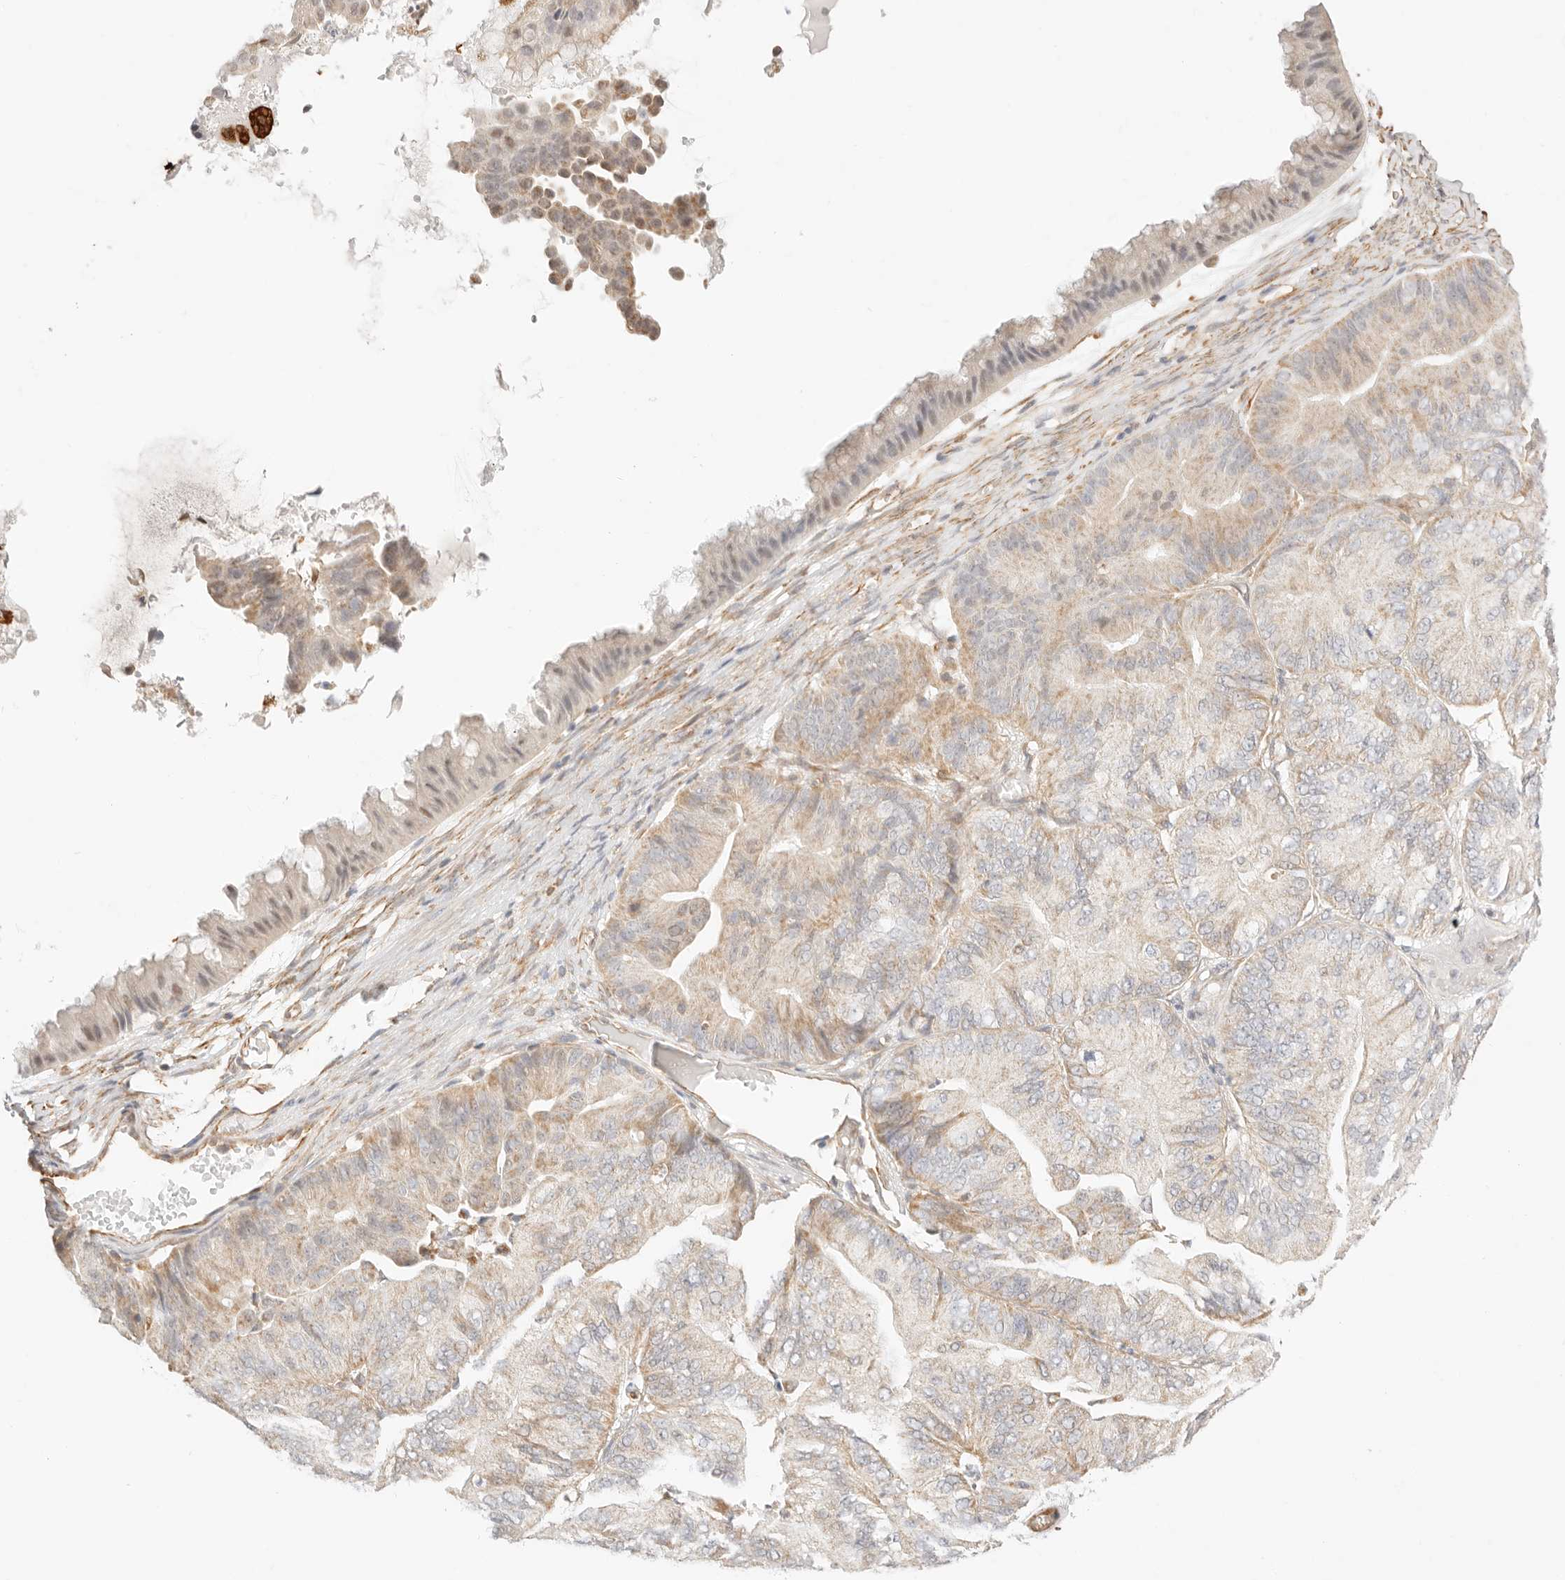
{"staining": {"intensity": "weak", "quantity": "<25%", "location": "cytoplasmic/membranous"}, "tissue": "ovarian cancer", "cell_type": "Tumor cells", "image_type": "cancer", "snomed": [{"axis": "morphology", "description": "Cystadenocarcinoma, mucinous, NOS"}, {"axis": "topography", "description": "Ovary"}], "caption": "The histopathology image reveals no staining of tumor cells in ovarian cancer. The staining is performed using DAB brown chromogen with nuclei counter-stained in using hematoxylin.", "gene": "ZC3H11A", "patient": {"sex": "female", "age": 61}}